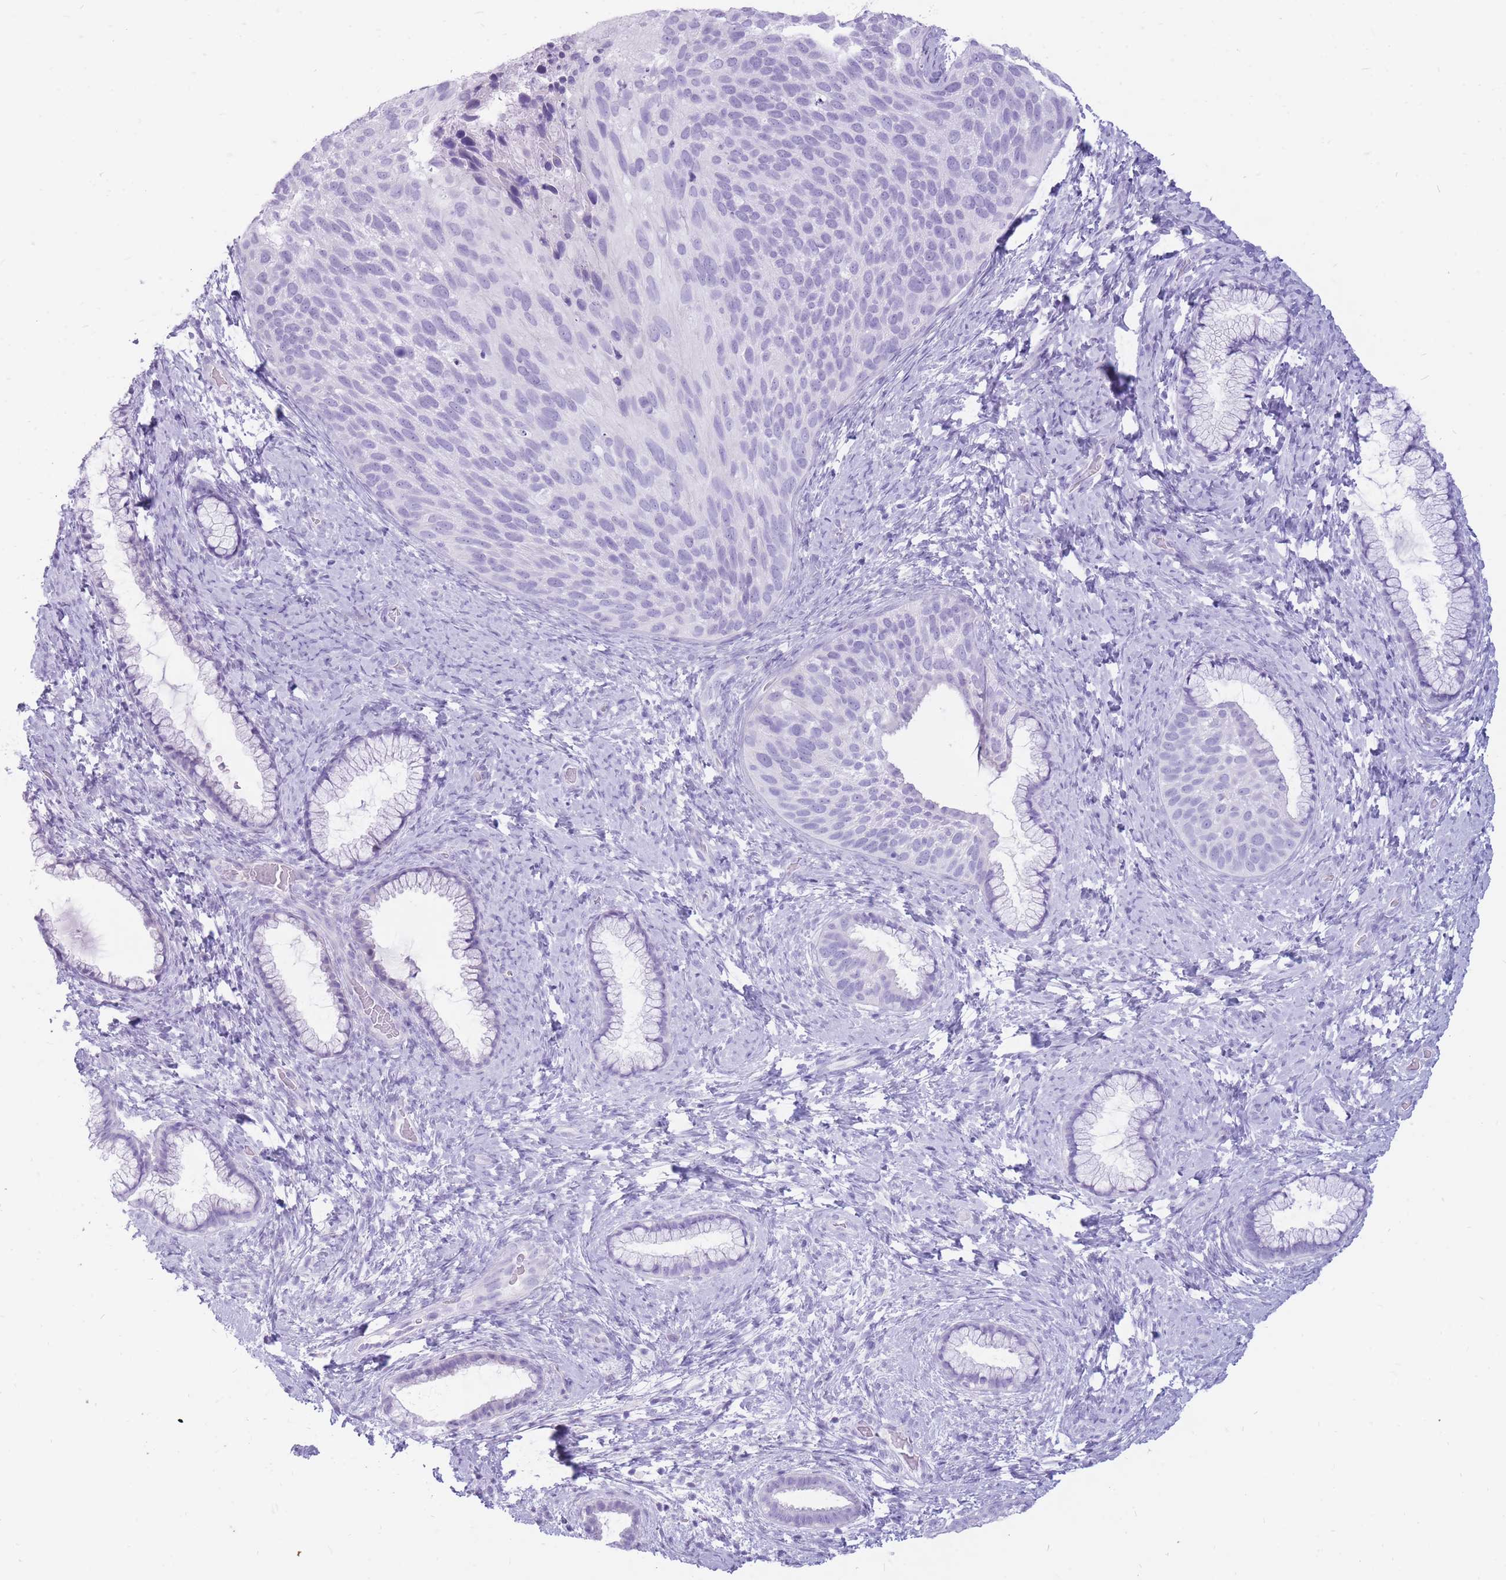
{"staining": {"intensity": "negative", "quantity": "none", "location": "none"}, "tissue": "cervical cancer", "cell_type": "Tumor cells", "image_type": "cancer", "snomed": [{"axis": "morphology", "description": "Squamous cell carcinoma, NOS"}, {"axis": "topography", "description": "Cervix"}], "caption": "Cervical cancer (squamous cell carcinoma) stained for a protein using immunohistochemistry (IHC) reveals no staining tumor cells.", "gene": "CYP21A2", "patient": {"sex": "female", "age": 80}}